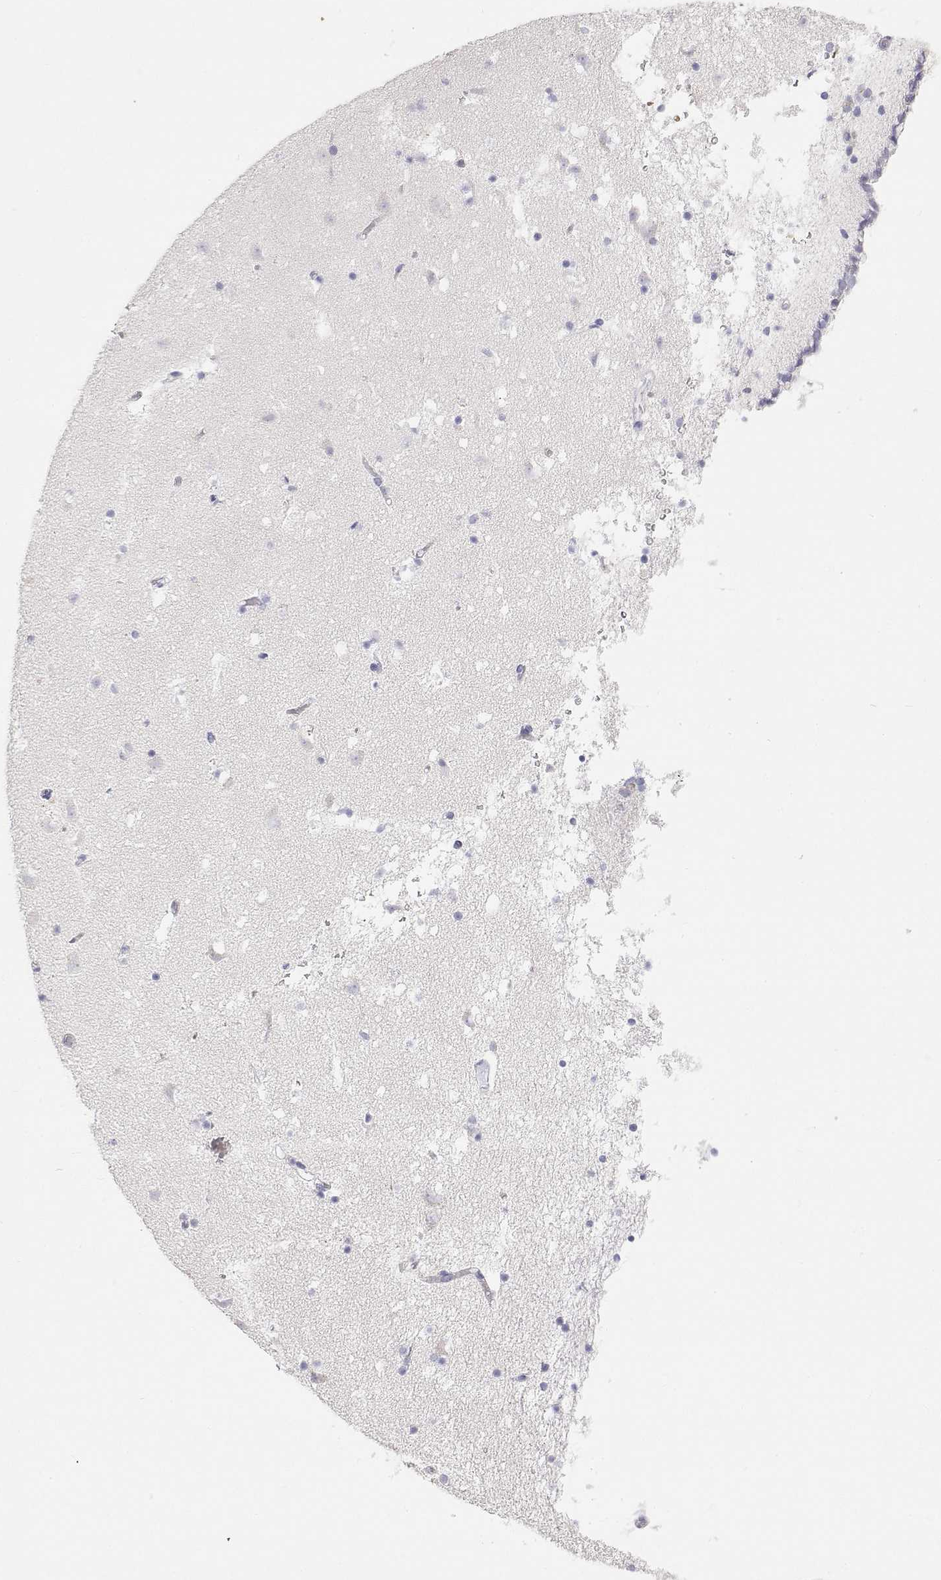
{"staining": {"intensity": "negative", "quantity": "none", "location": "none"}, "tissue": "caudate", "cell_type": "Glial cells", "image_type": "normal", "snomed": [{"axis": "morphology", "description": "Normal tissue, NOS"}, {"axis": "topography", "description": "Lateral ventricle wall"}], "caption": "Immunohistochemistry micrograph of unremarkable caudate: human caudate stained with DAB exhibits no significant protein expression in glial cells. (DAB immunohistochemistry with hematoxylin counter stain).", "gene": "MISP", "patient": {"sex": "female", "age": 42}}